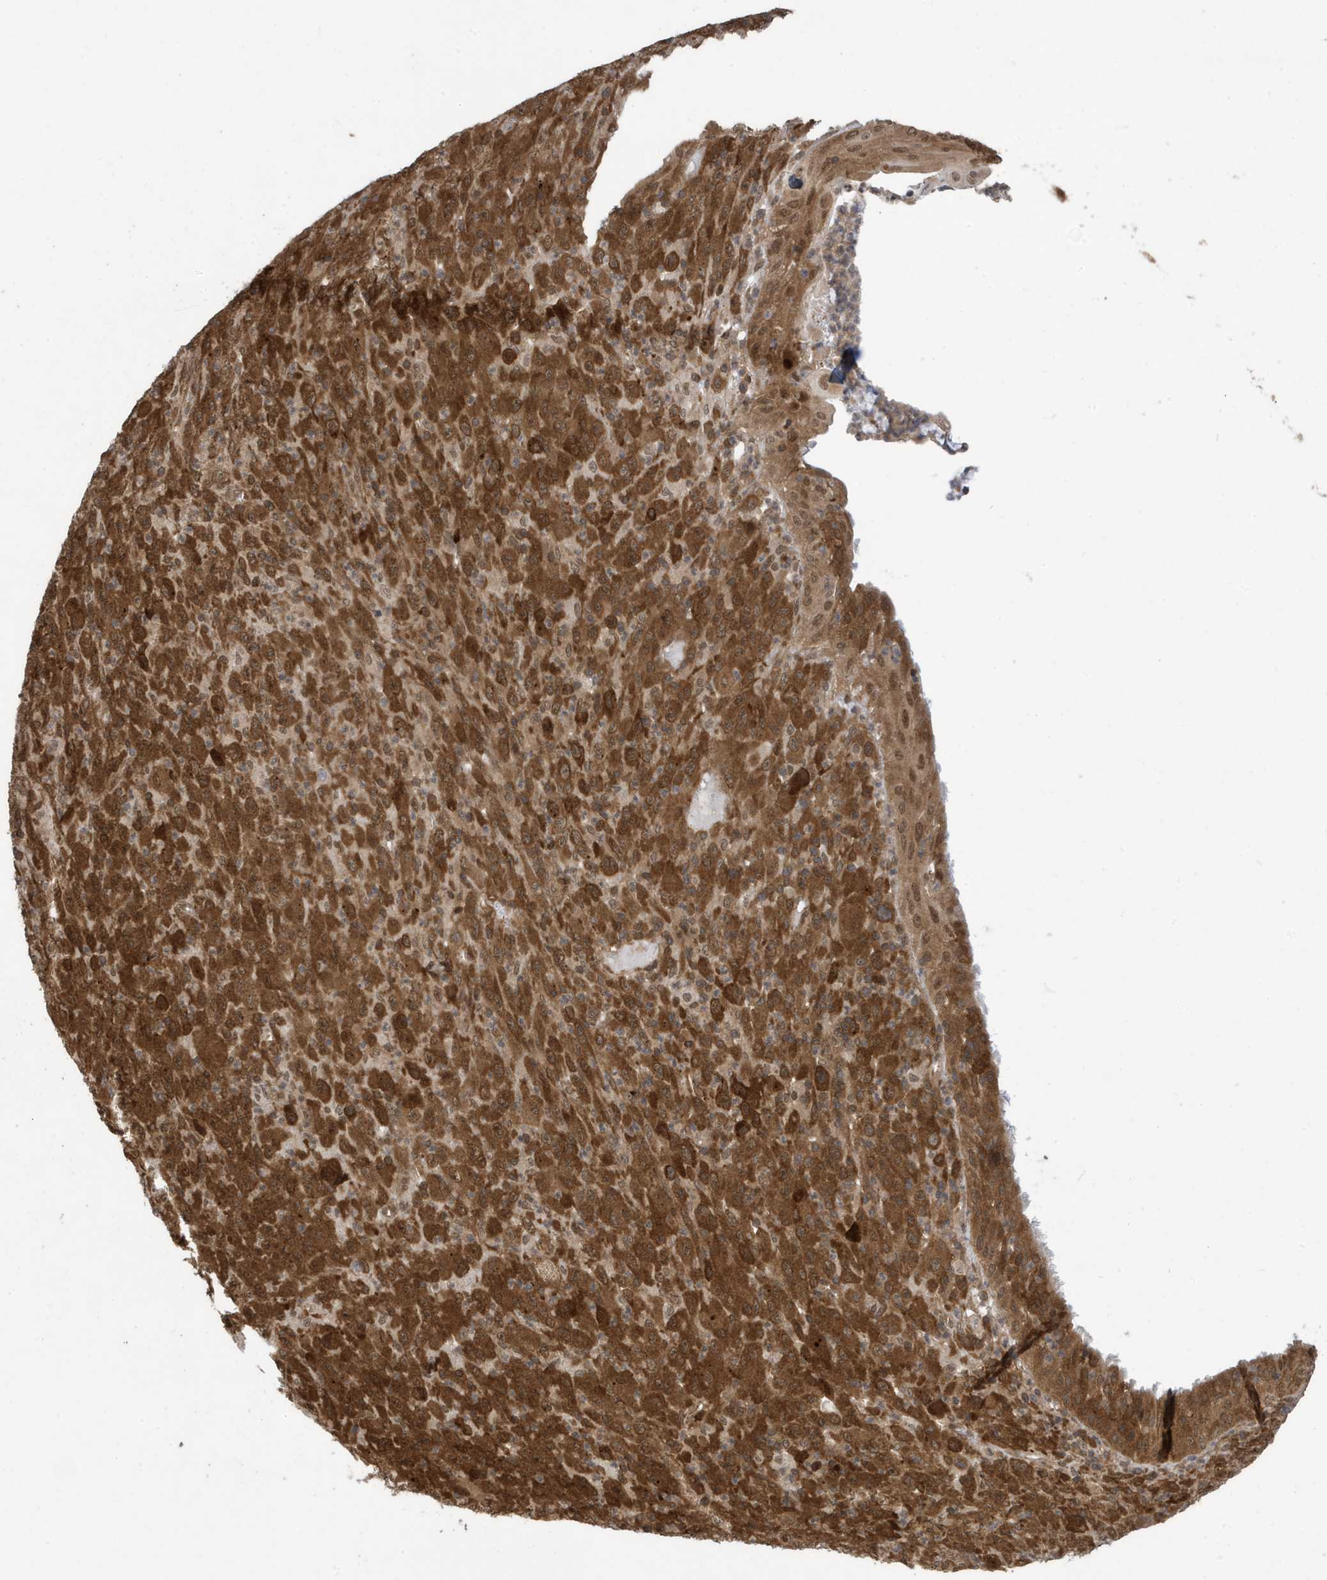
{"staining": {"intensity": "strong", "quantity": ">75%", "location": "cytoplasmic/membranous,nuclear"}, "tissue": "melanoma", "cell_type": "Tumor cells", "image_type": "cancer", "snomed": [{"axis": "morphology", "description": "Malignant melanoma, Metastatic site"}, {"axis": "topography", "description": "Skin"}], "caption": "A photomicrograph of human melanoma stained for a protein exhibits strong cytoplasmic/membranous and nuclear brown staining in tumor cells.", "gene": "UBQLN1", "patient": {"sex": "female", "age": 56}}